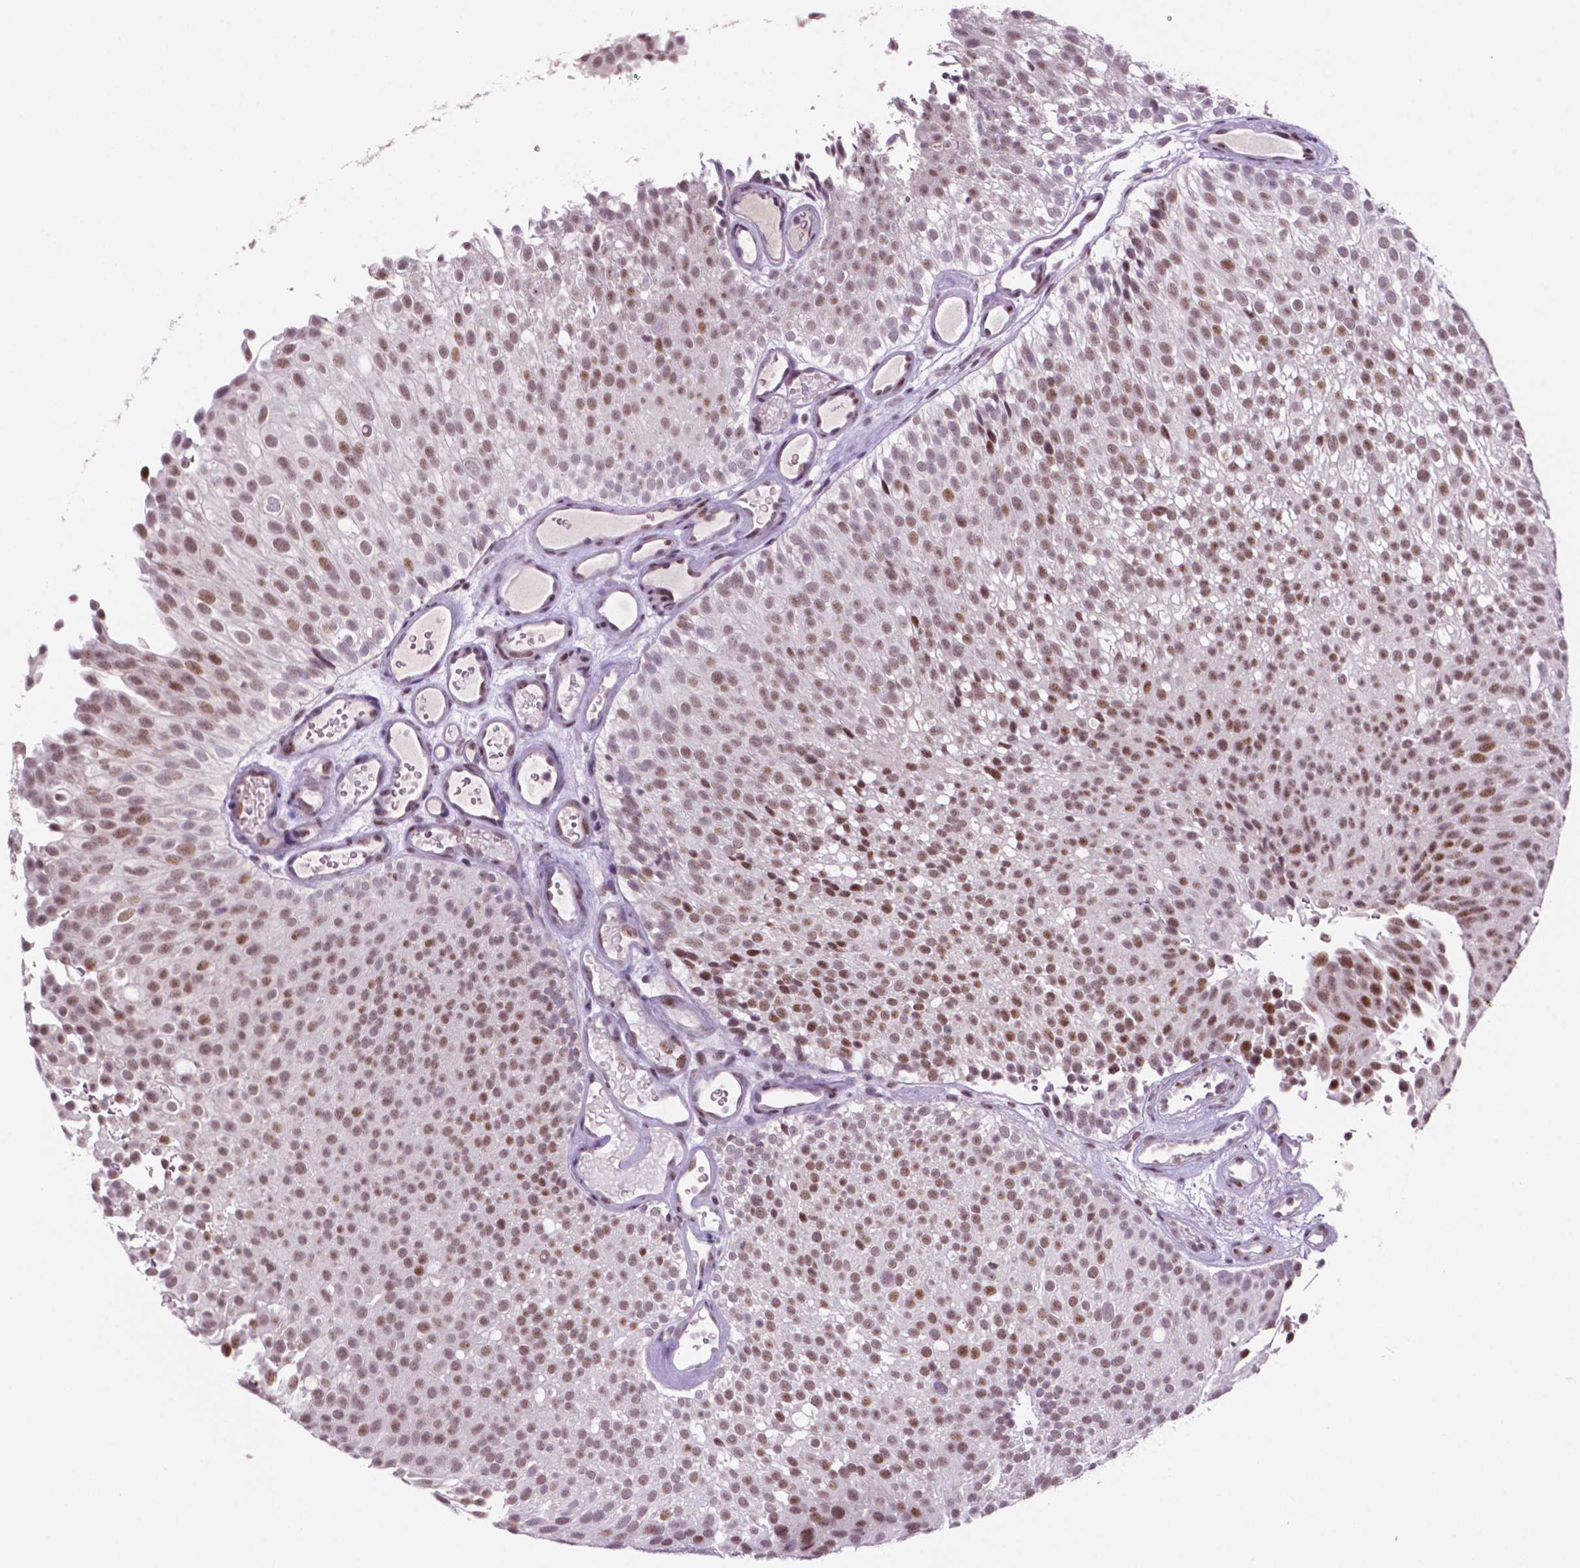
{"staining": {"intensity": "moderate", "quantity": ">75%", "location": "nuclear"}, "tissue": "urothelial cancer", "cell_type": "Tumor cells", "image_type": "cancer", "snomed": [{"axis": "morphology", "description": "Urothelial carcinoma, Low grade"}, {"axis": "topography", "description": "Urinary bladder"}], "caption": "Tumor cells exhibit medium levels of moderate nuclear positivity in about >75% of cells in urothelial carcinoma (low-grade).", "gene": "NCOR1", "patient": {"sex": "male", "age": 78}}